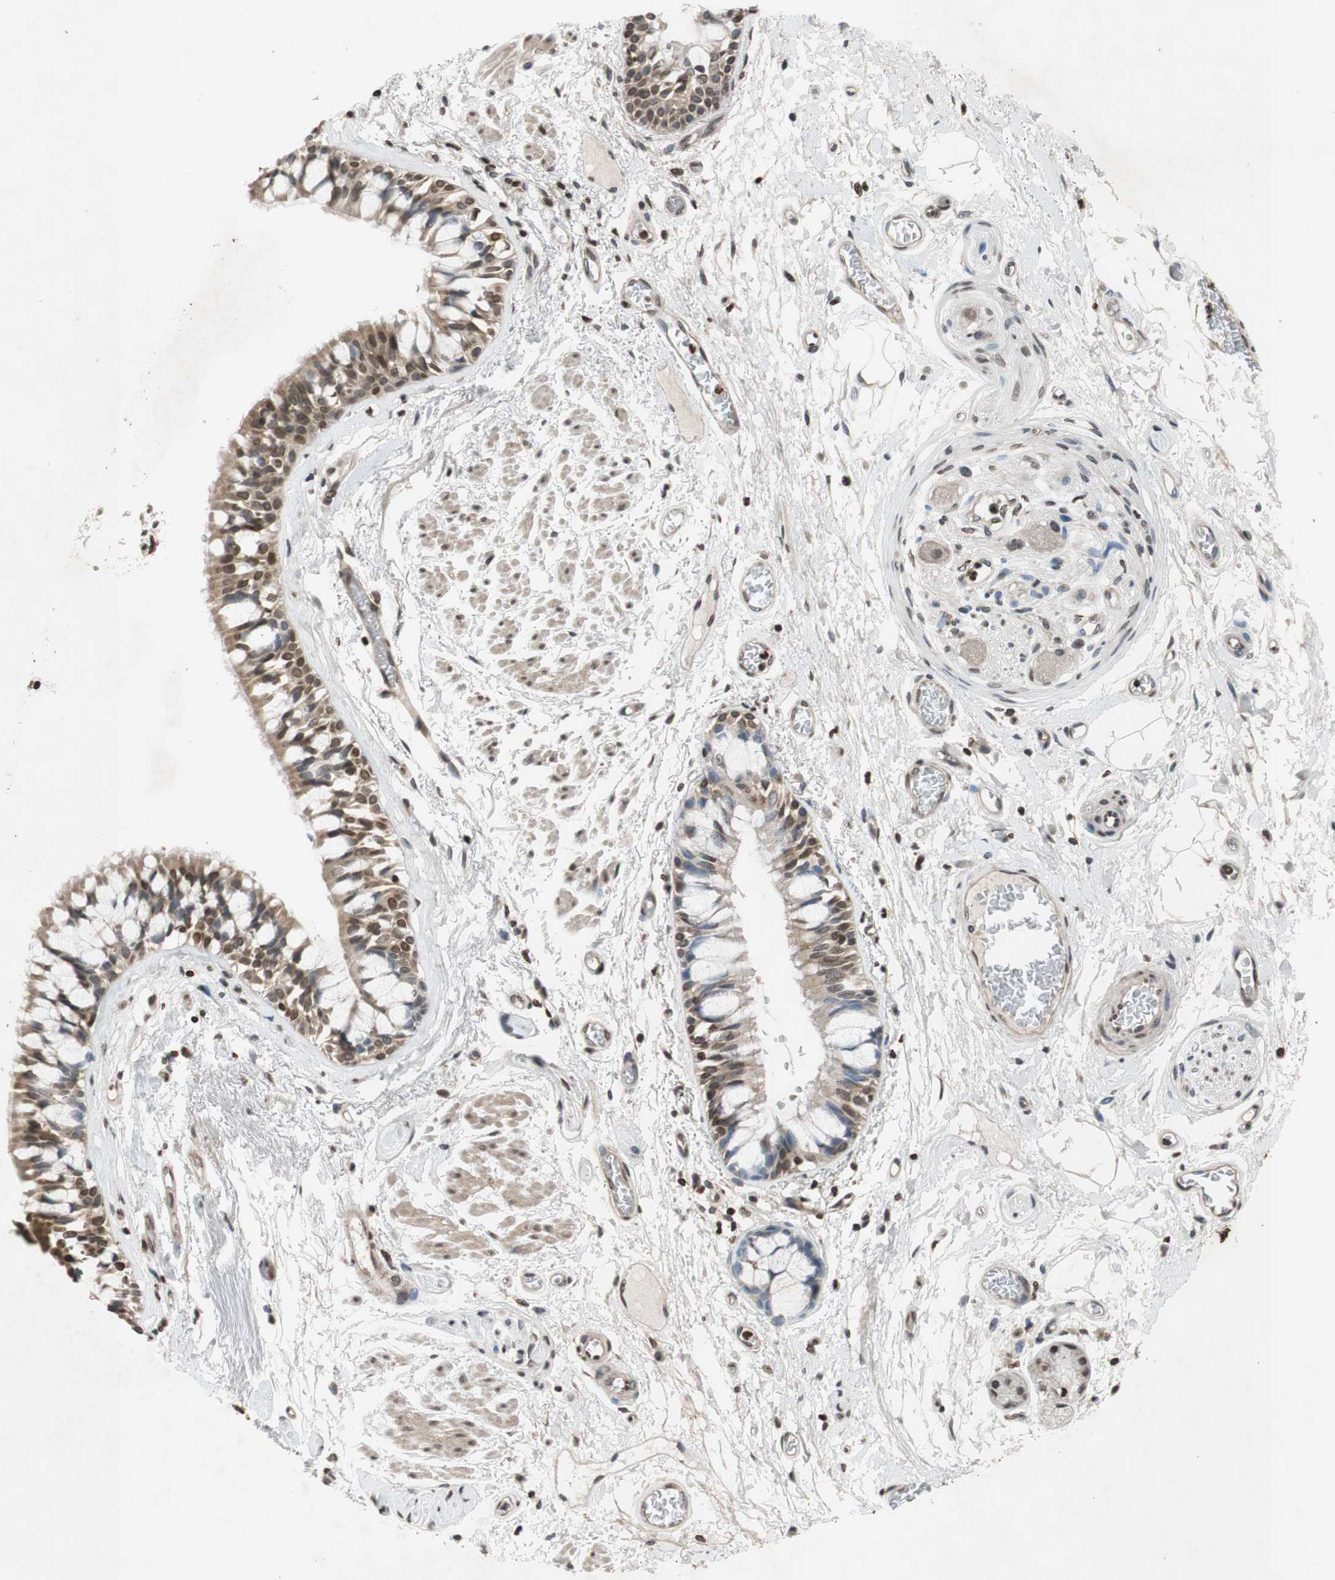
{"staining": {"intensity": "moderate", "quantity": ">75%", "location": "cytoplasmic/membranous,nuclear"}, "tissue": "bronchus", "cell_type": "Respiratory epithelial cells", "image_type": "normal", "snomed": [{"axis": "morphology", "description": "Normal tissue, NOS"}, {"axis": "topography", "description": "Bronchus"}], "caption": "Bronchus stained with DAB (3,3'-diaminobenzidine) immunohistochemistry (IHC) shows medium levels of moderate cytoplasmic/membranous,nuclear positivity in about >75% of respiratory epithelial cells.", "gene": "MCM6", "patient": {"sex": "male", "age": 66}}